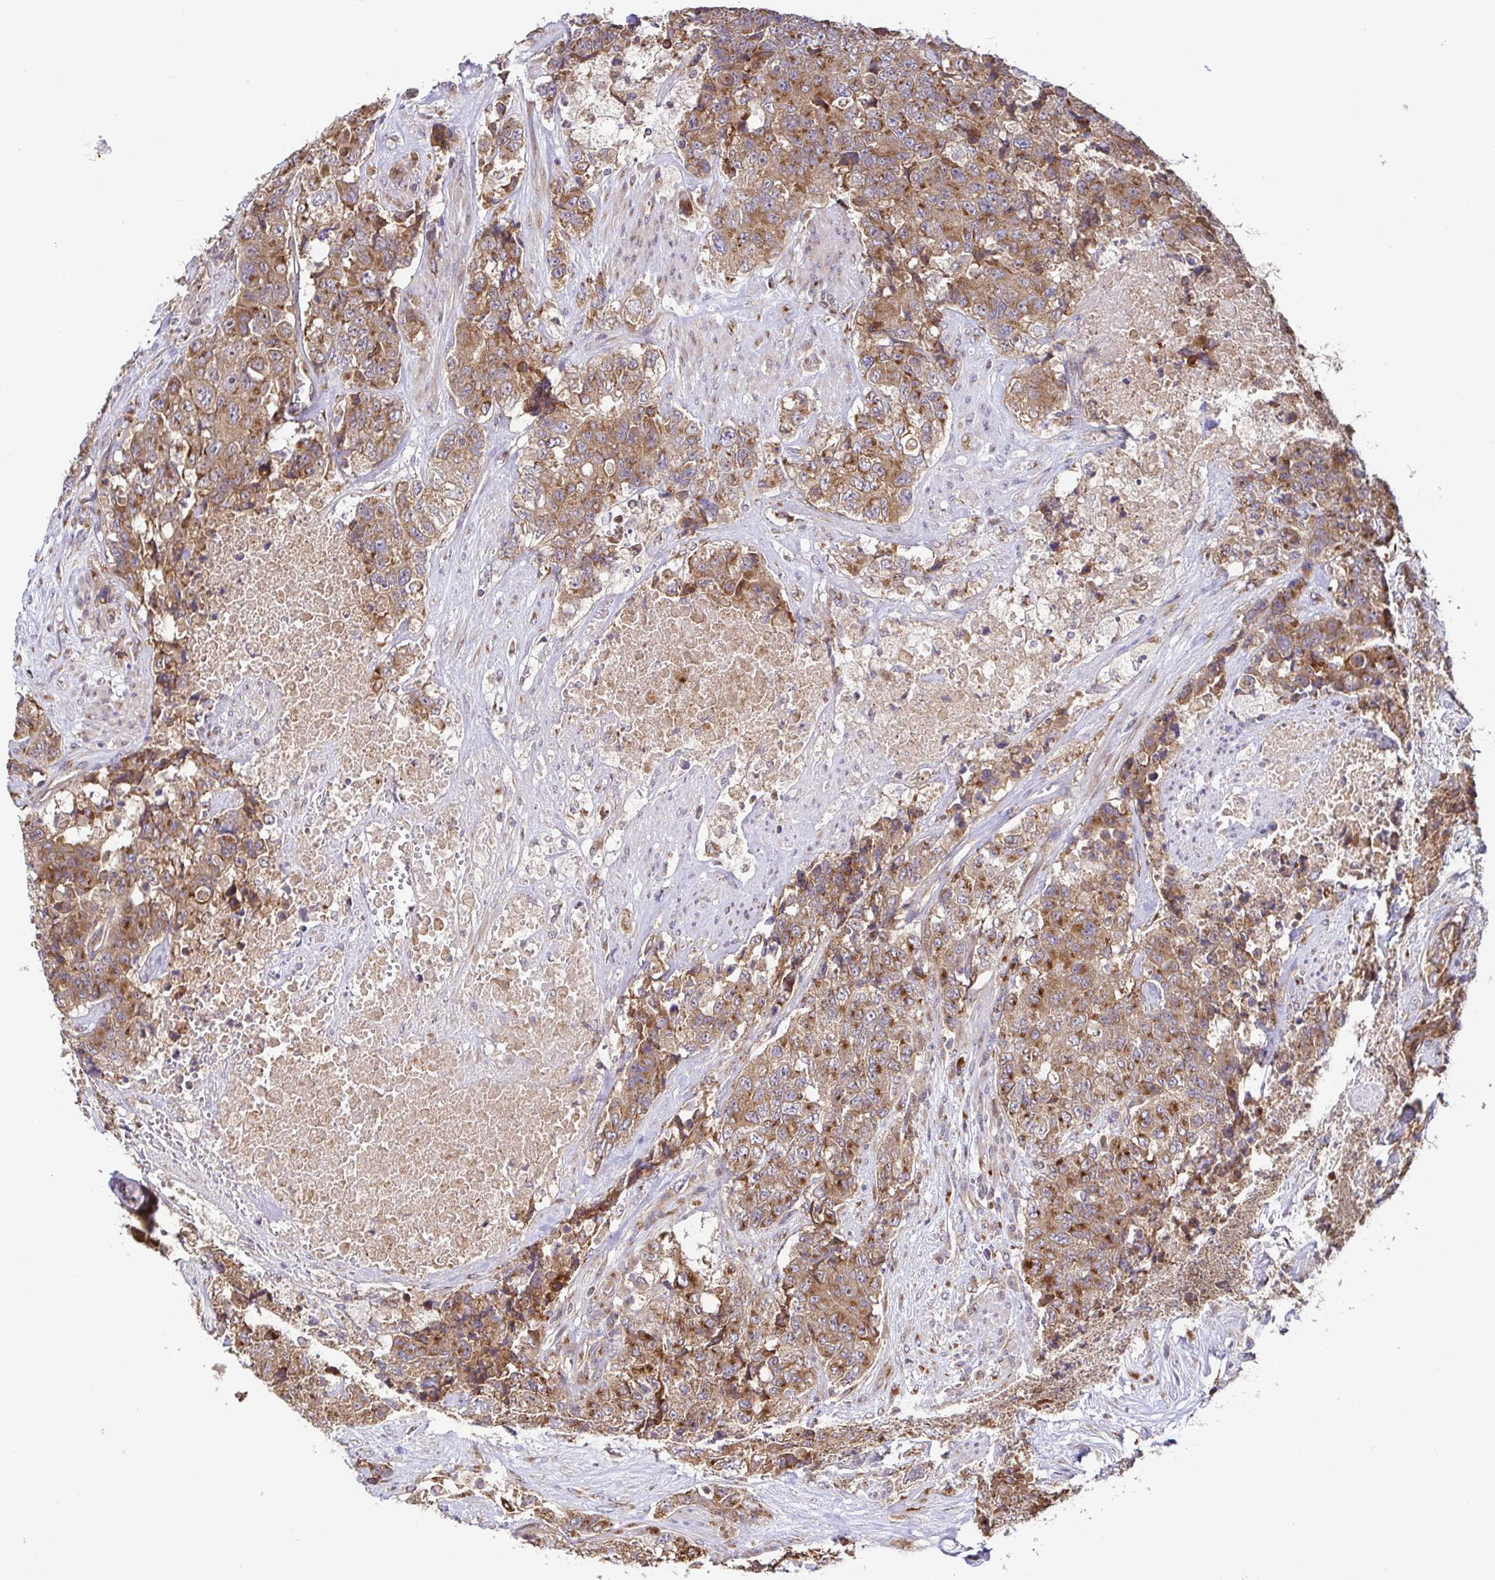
{"staining": {"intensity": "moderate", "quantity": ">75%", "location": "cytoplasmic/membranous"}, "tissue": "urothelial cancer", "cell_type": "Tumor cells", "image_type": "cancer", "snomed": [{"axis": "morphology", "description": "Urothelial carcinoma, High grade"}, {"axis": "topography", "description": "Urinary bladder"}], "caption": "Tumor cells show moderate cytoplasmic/membranous staining in about >75% of cells in urothelial carcinoma (high-grade).", "gene": "ELP1", "patient": {"sex": "female", "age": 78}}